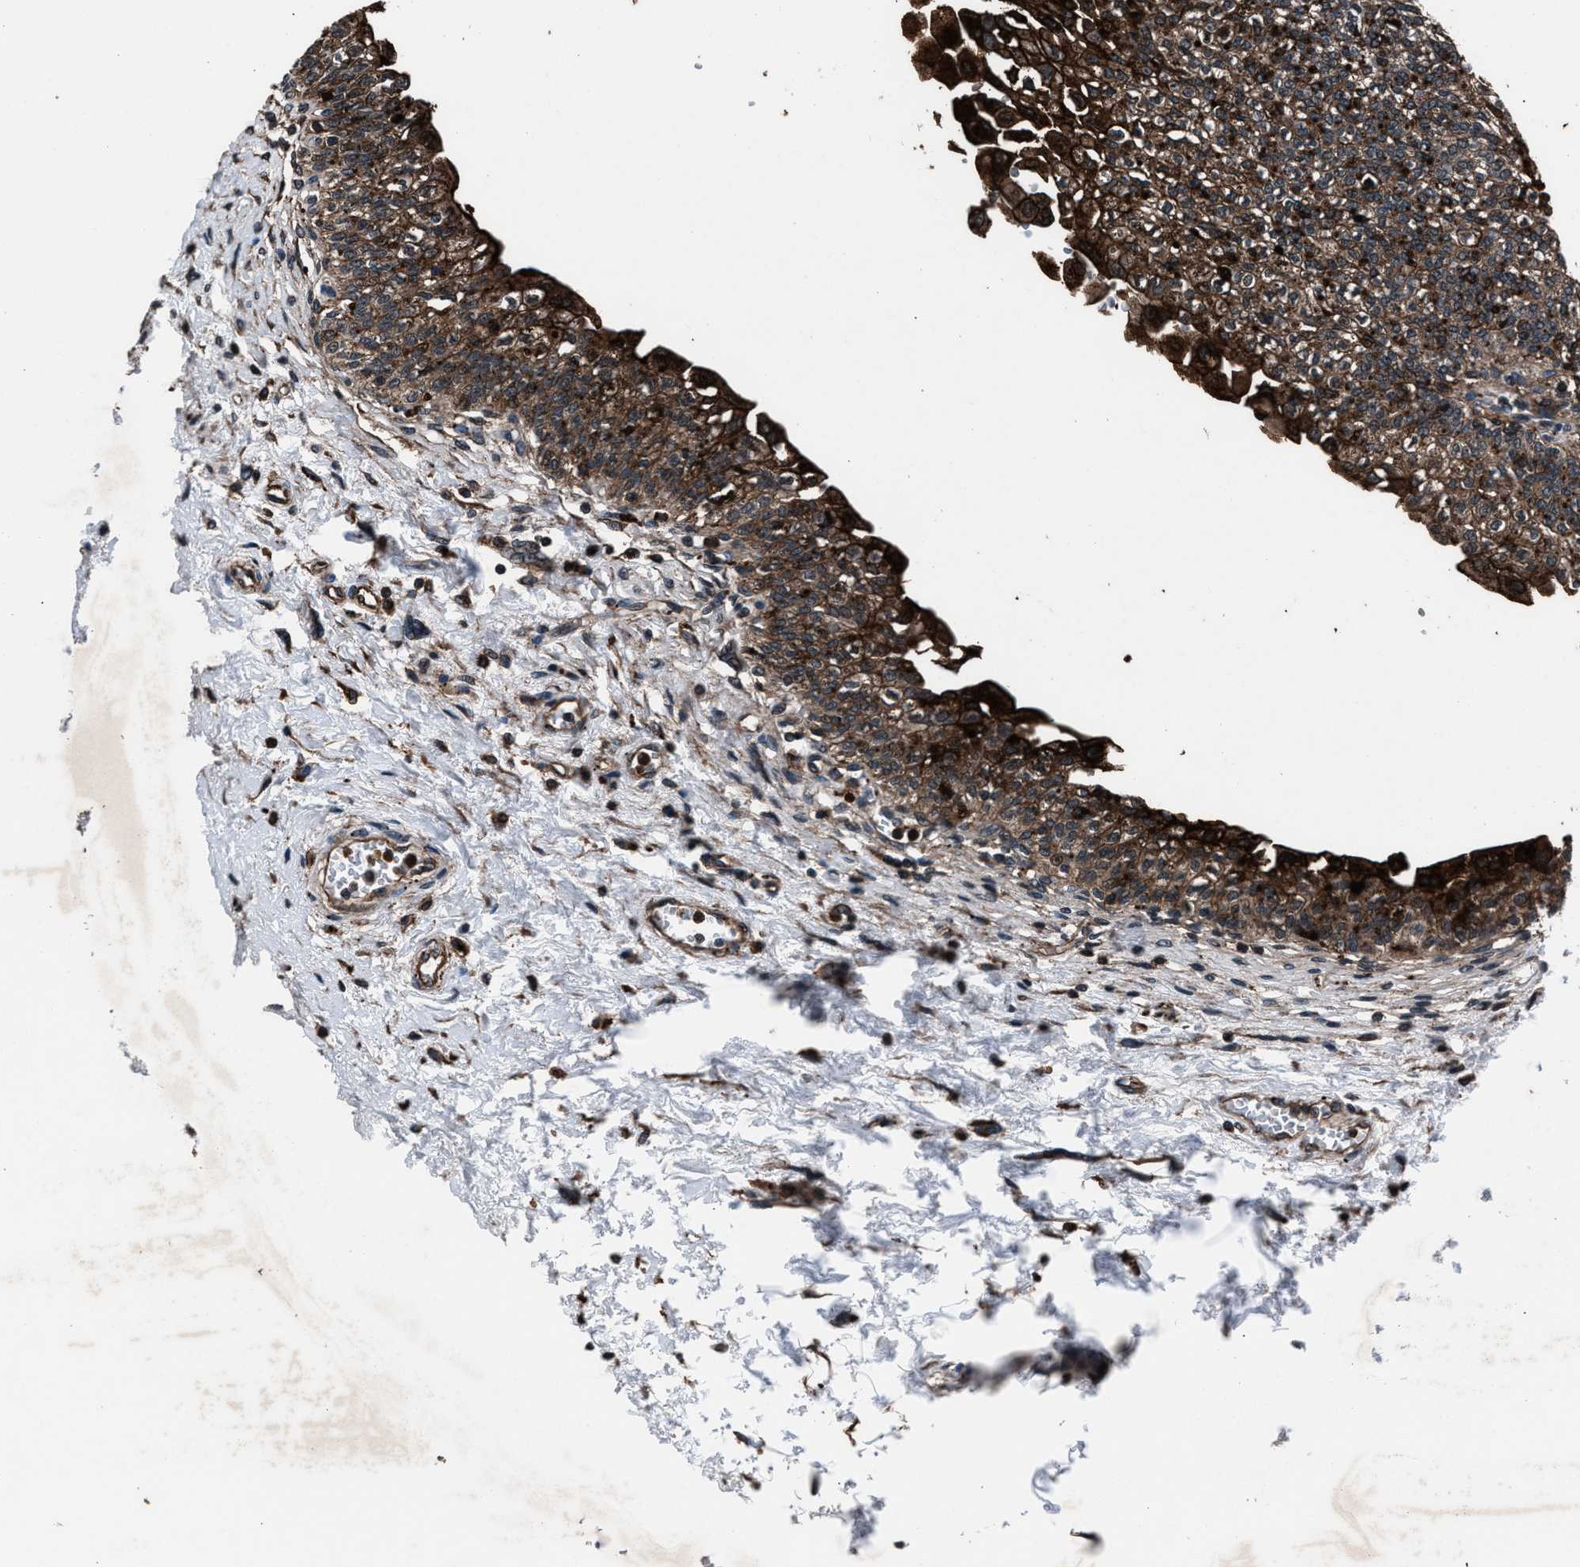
{"staining": {"intensity": "strong", "quantity": ">75%", "location": "cytoplasmic/membranous"}, "tissue": "urinary bladder", "cell_type": "Urothelial cells", "image_type": "normal", "snomed": [{"axis": "morphology", "description": "Normal tissue, NOS"}, {"axis": "topography", "description": "Urinary bladder"}], "caption": "Brown immunohistochemical staining in unremarkable human urinary bladder shows strong cytoplasmic/membranous positivity in approximately >75% of urothelial cells. Immunohistochemistry (ihc) stains the protein of interest in brown and the nuclei are stained blue.", "gene": "MFSD11", "patient": {"sex": "male", "age": 55}}